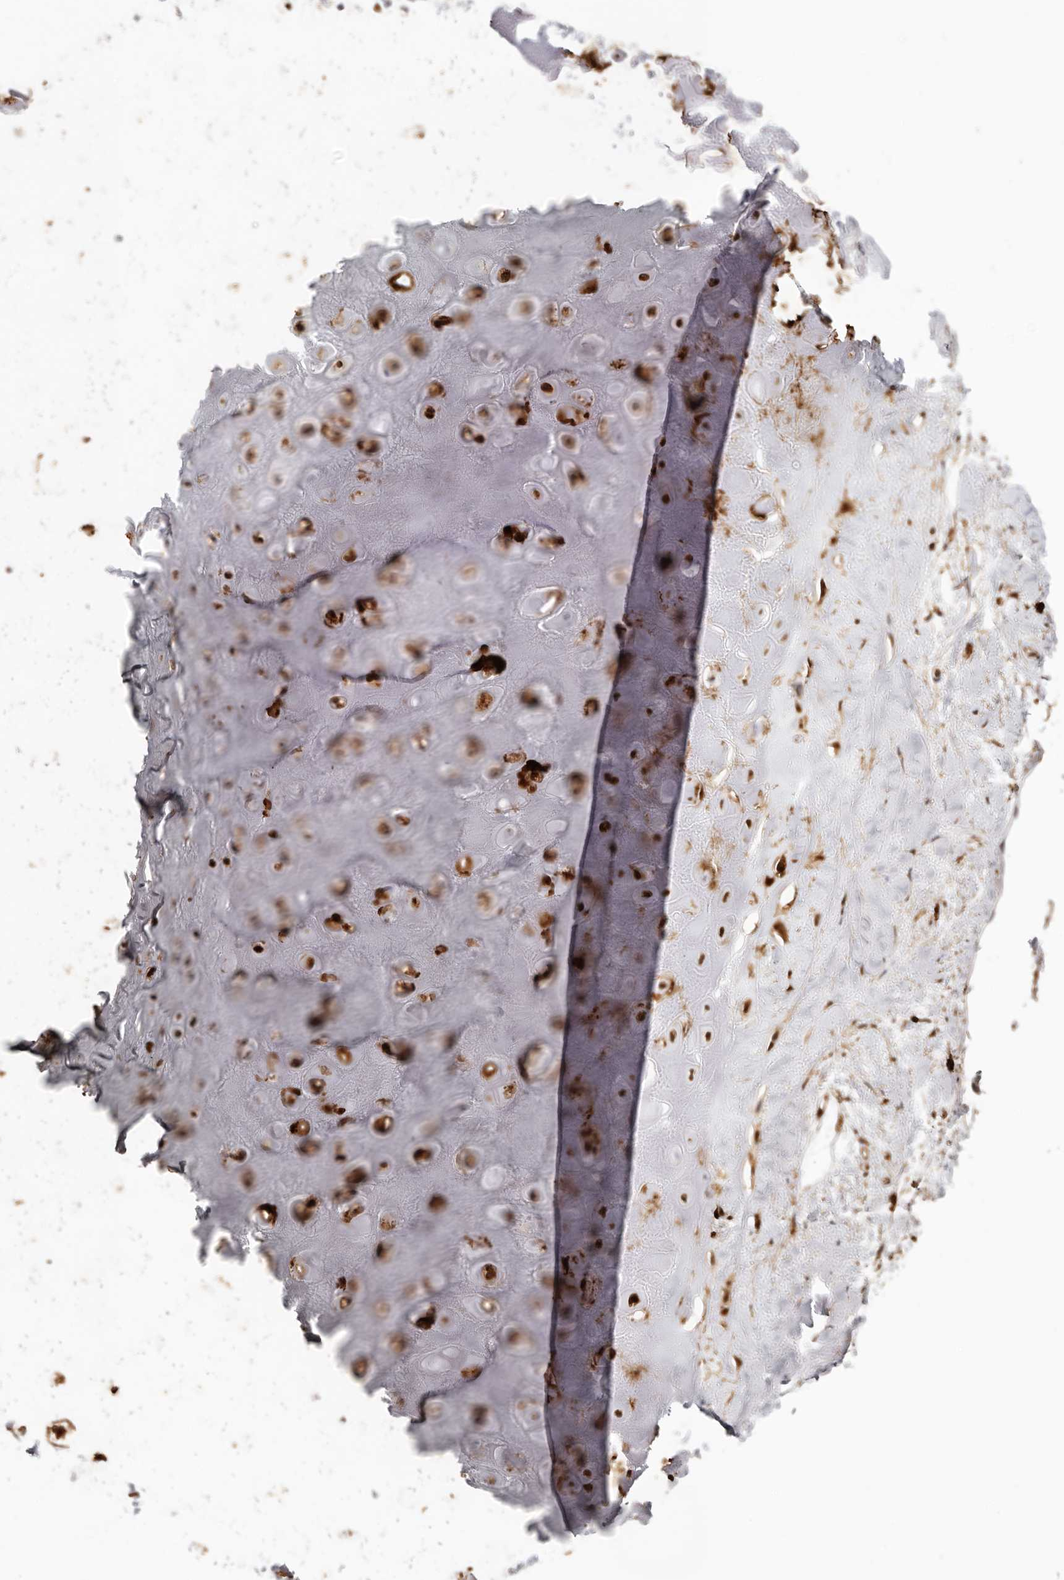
{"staining": {"intensity": "moderate", "quantity": ">75%", "location": "cytoplasmic/membranous"}, "tissue": "adipose tissue", "cell_type": "Adipocytes", "image_type": "normal", "snomed": [{"axis": "morphology", "description": "Normal tissue, NOS"}, {"axis": "morphology", "description": "Basal cell carcinoma"}, {"axis": "topography", "description": "Skin"}], "caption": "Adipocytes exhibit medium levels of moderate cytoplasmic/membranous staining in approximately >75% of cells in benign human adipose tissue.", "gene": "PRR12", "patient": {"sex": "female", "age": 89}}